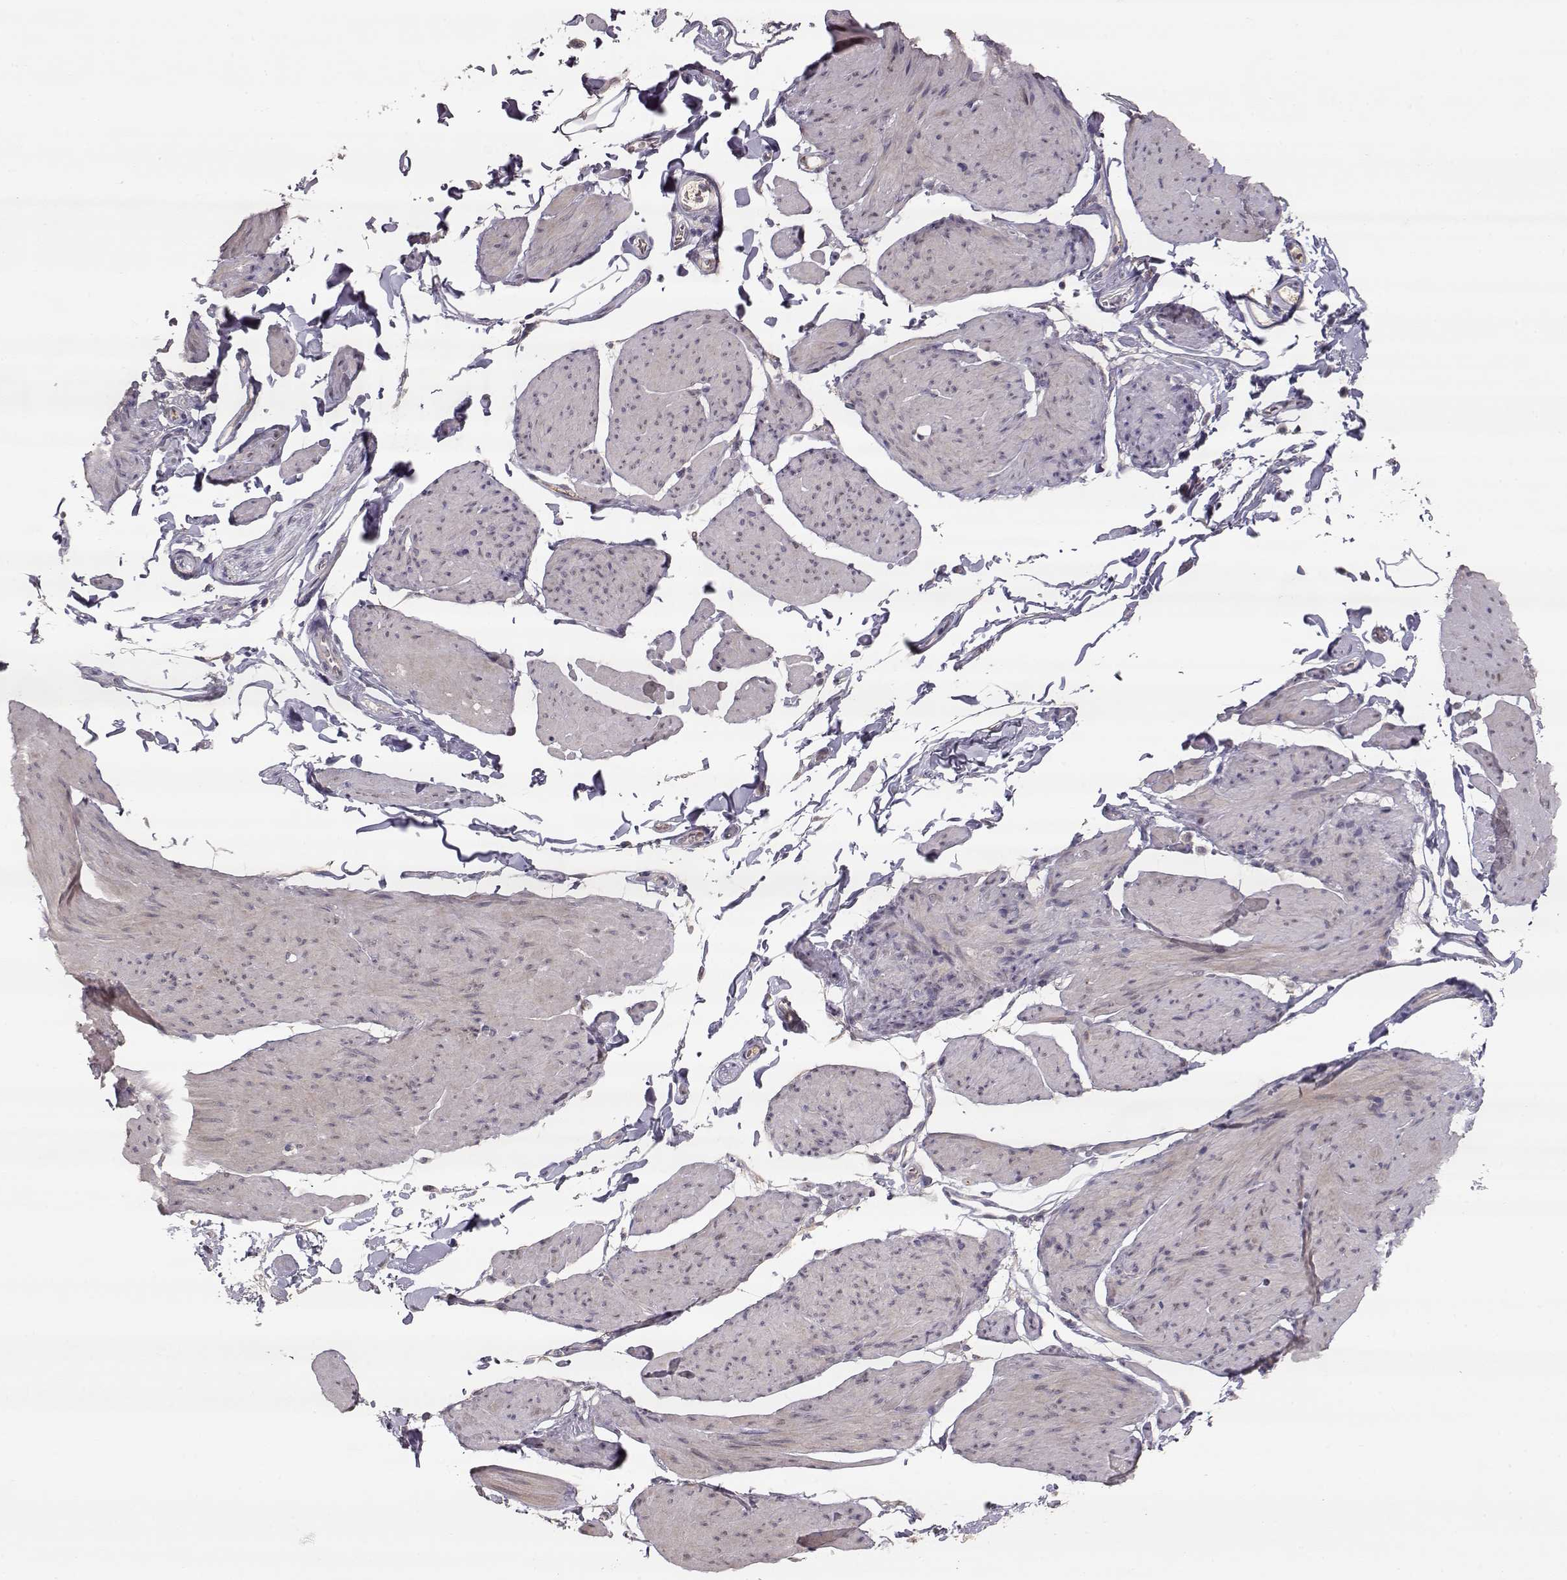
{"staining": {"intensity": "negative", "quantity": "none", "location": "none"}, "tissue": "smooth muscle", "cell_type": "Smooth muscle cells", "image_type": "normal", "snomed": [{"axis": "morphology", "description": "Normal tissue, NOS"}, {"axis": "topography", "description": "Adipose tissue"}, {"axis": "topography", "description": "Smooth muscle"}, {"axis": "topography", "description": "Peripheral nerve tissue"}], "caption": "Immunohistochemistry photomicrograph of normal smooth muscle: human smooth muscle stained with DAB (3,3'-diaminobenzidine) shows no significant protein expression in smooth muscle cells.", "gene": "PNMT", "patient": {"sex": "male", "age": 83}}